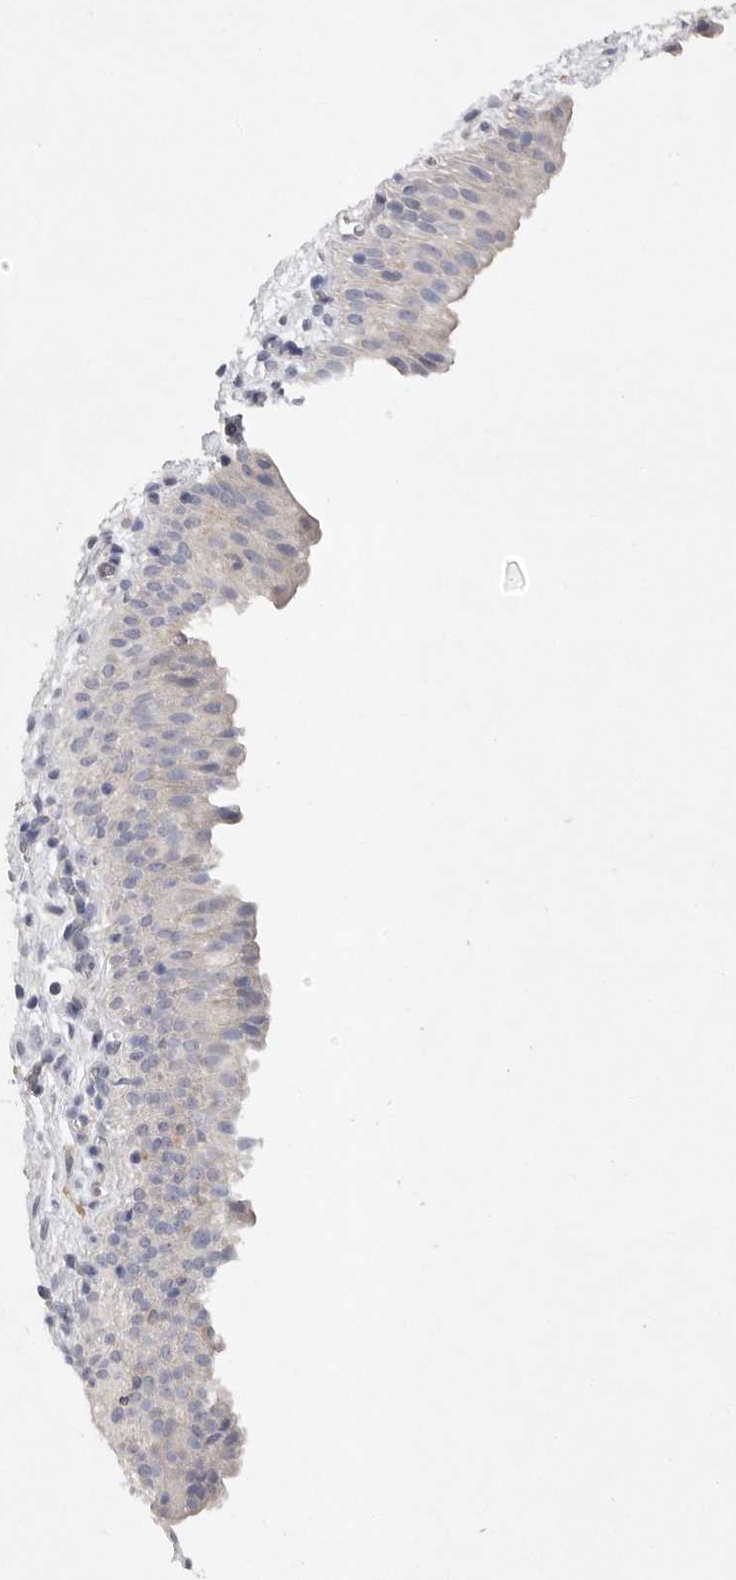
{"staining": {"intensity": "negative", "quantity": "none", "location": "none"}, "tissue": "urinary bladder", "cell_type": "Urothelial cells", "image_type": "normal", "snomed": [{"axis": "morphology", "description": "Normal tissue, NOS"}, {"axis": "topography", "description": "Urinary bladder"}], "caption": "Photomicrograph shows no significant protein staining in urothelial cells of normal urinary bladder. The staining was performed using DAB (3,3'-diaminobenzidine) to visualize the protein expression in brown, while the nuclei were stained in blue with hematoxylin (Magnification: 20x).", "gene": "EDEM3", "patient": {"sex": "male", "age": 82}}